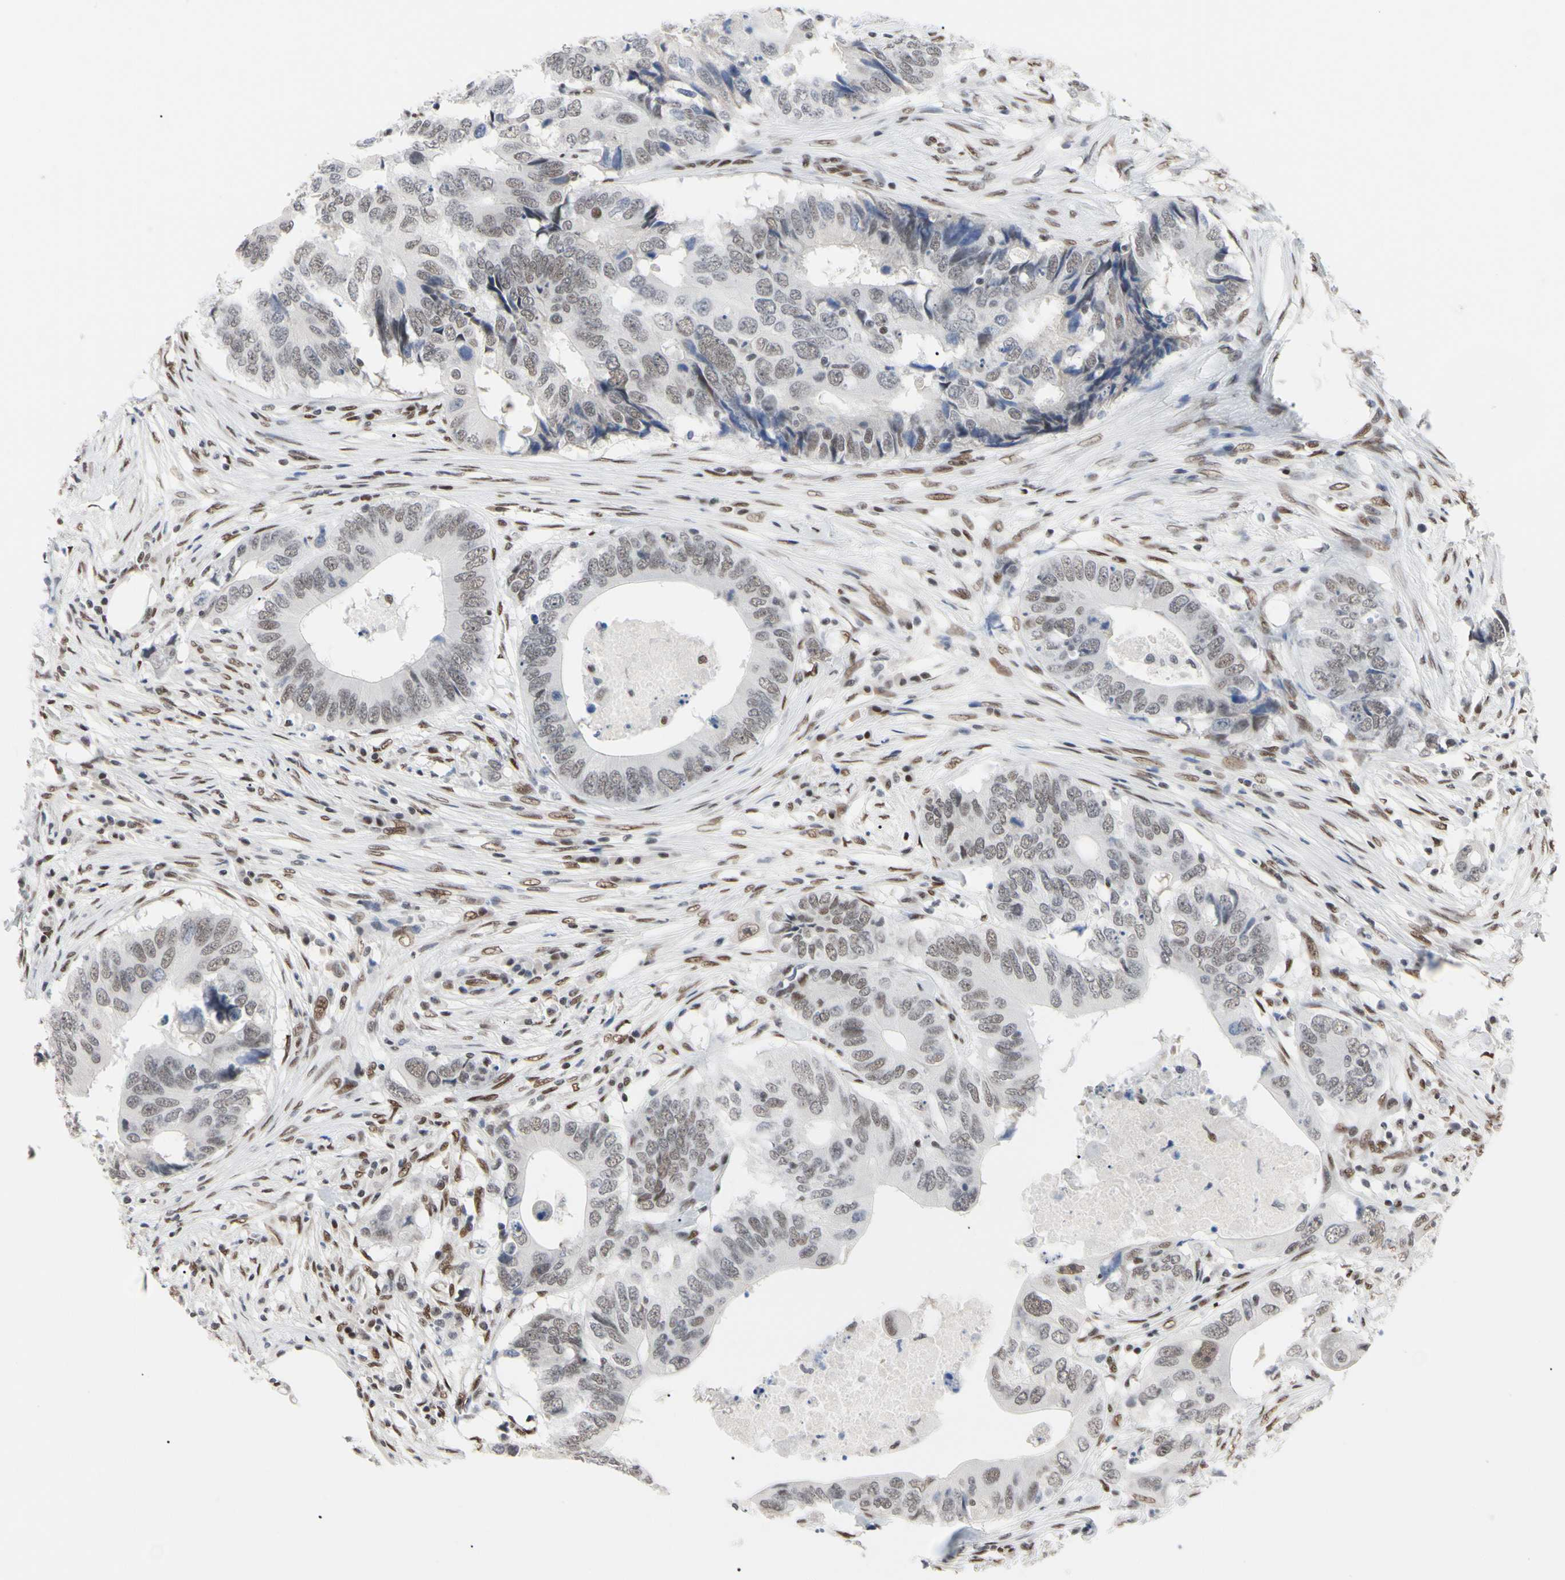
{"staining": {"intensity": "weak", "quantity": ">75%", "location": "nuclear"}, "tissue": "colorectal cancer", "cell_type": "Tumor cells", "image_type": "cancer", "snomed": [{"axis": "morphology", "description": "Adenocarcinoma, NOS"}, {"axis": "topography", "description": "Colon"}], "caption": "The micrograph displays staining of colorectal cancer, revealing weak nuclear protein positivity (brown color) within tumor cells.", "gene": "FAM98B", "patient": {"sex": "male", "age": 71}}